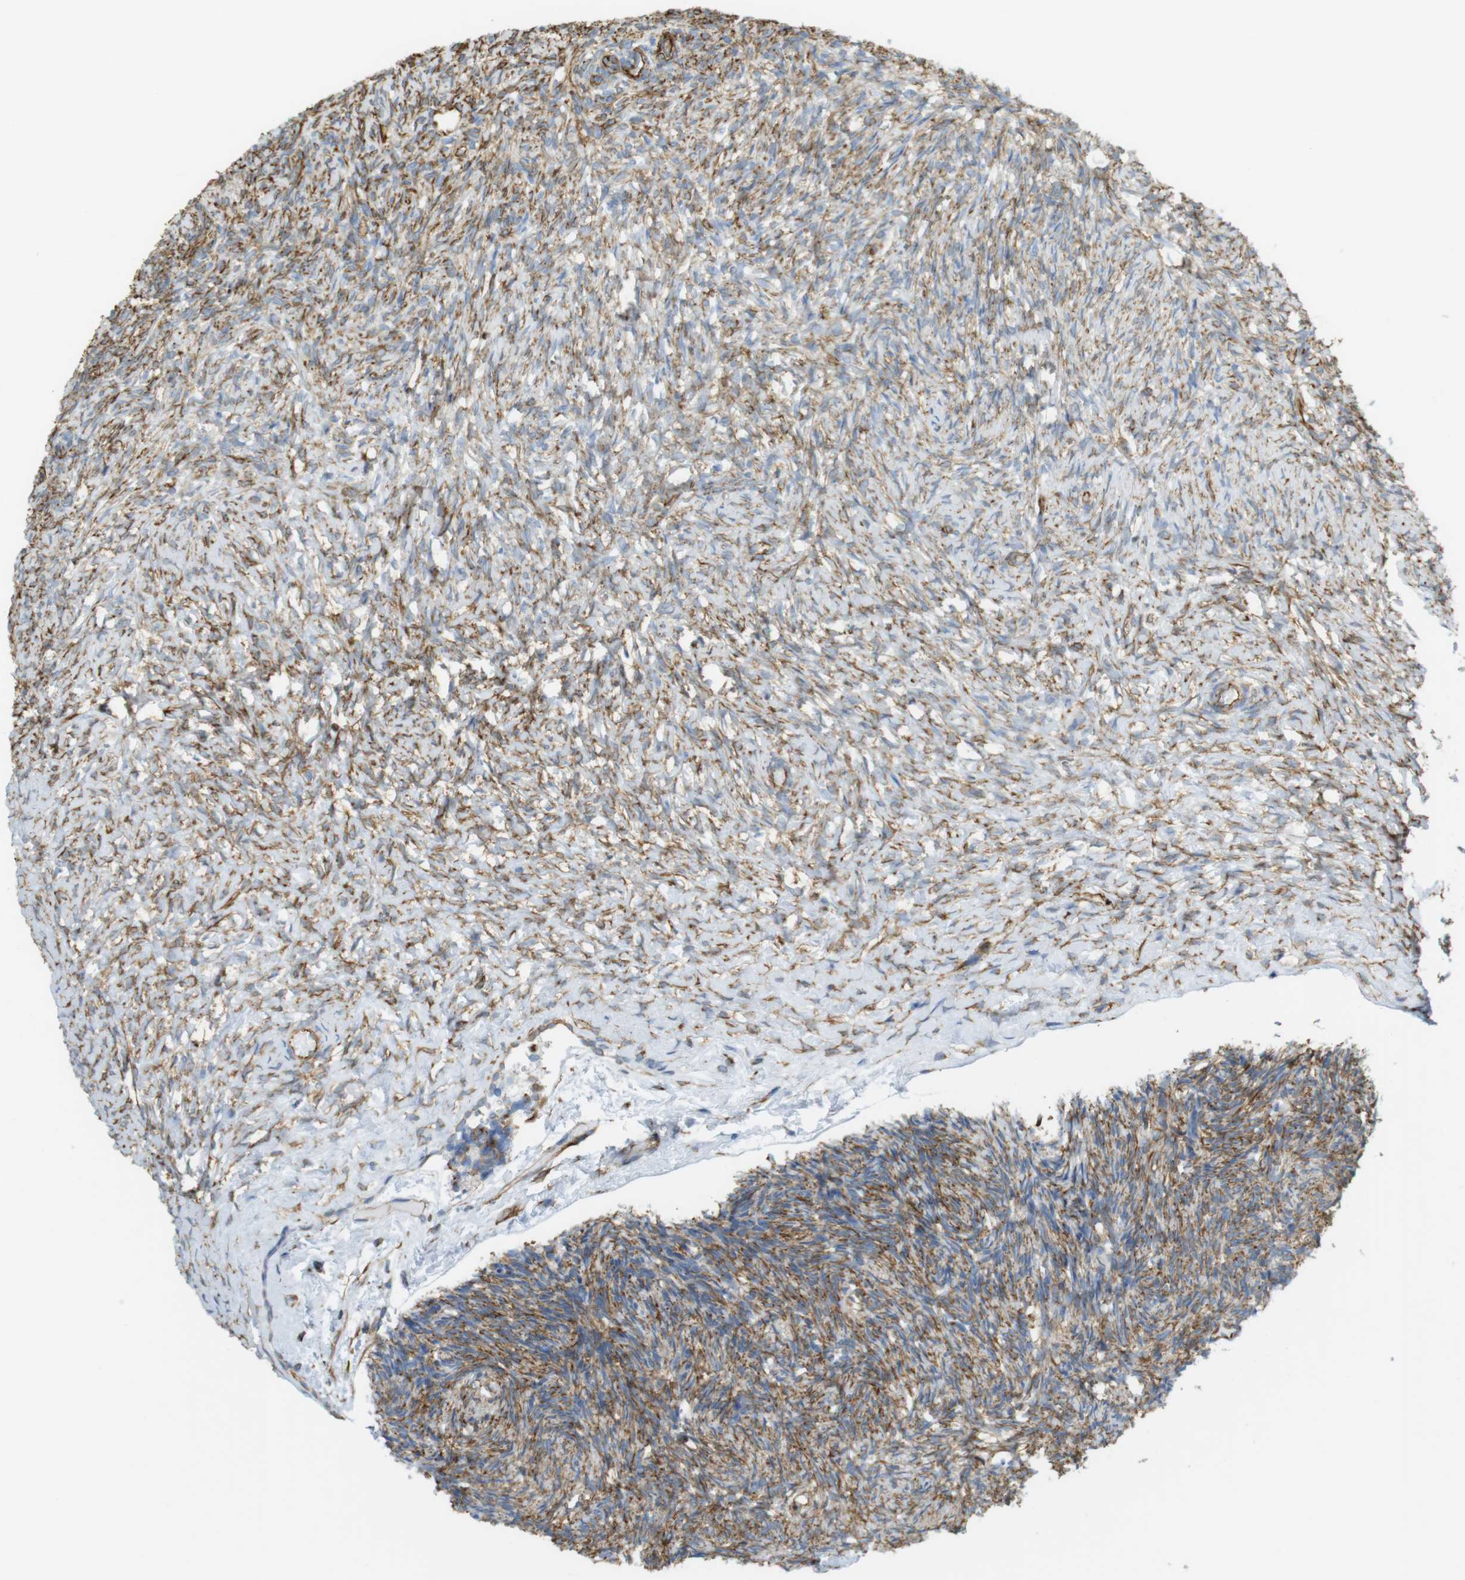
{"staining": {"intensity": "moderate", "quantity": ">75%", "location": "cytoplasmic/membranous"}, "tissue": "ovary", "cell_type": "Ovarian stroma cells", "image_type": "normal", "snomed": [{"axis": "morphology", "description": "Normal tissue, NOS"}, {"axis": "topography", "description": "Ovary"}], "caption": "IHC micrograph of normal human ovary stained for a protein (brown), which demonstrates medium levels of moderate cytoplasmic/membranous staining in approximately >75% of ovarian stroma cells.", "gene": "MS4A10", "patient": {"sex": "female", "age": 35}}